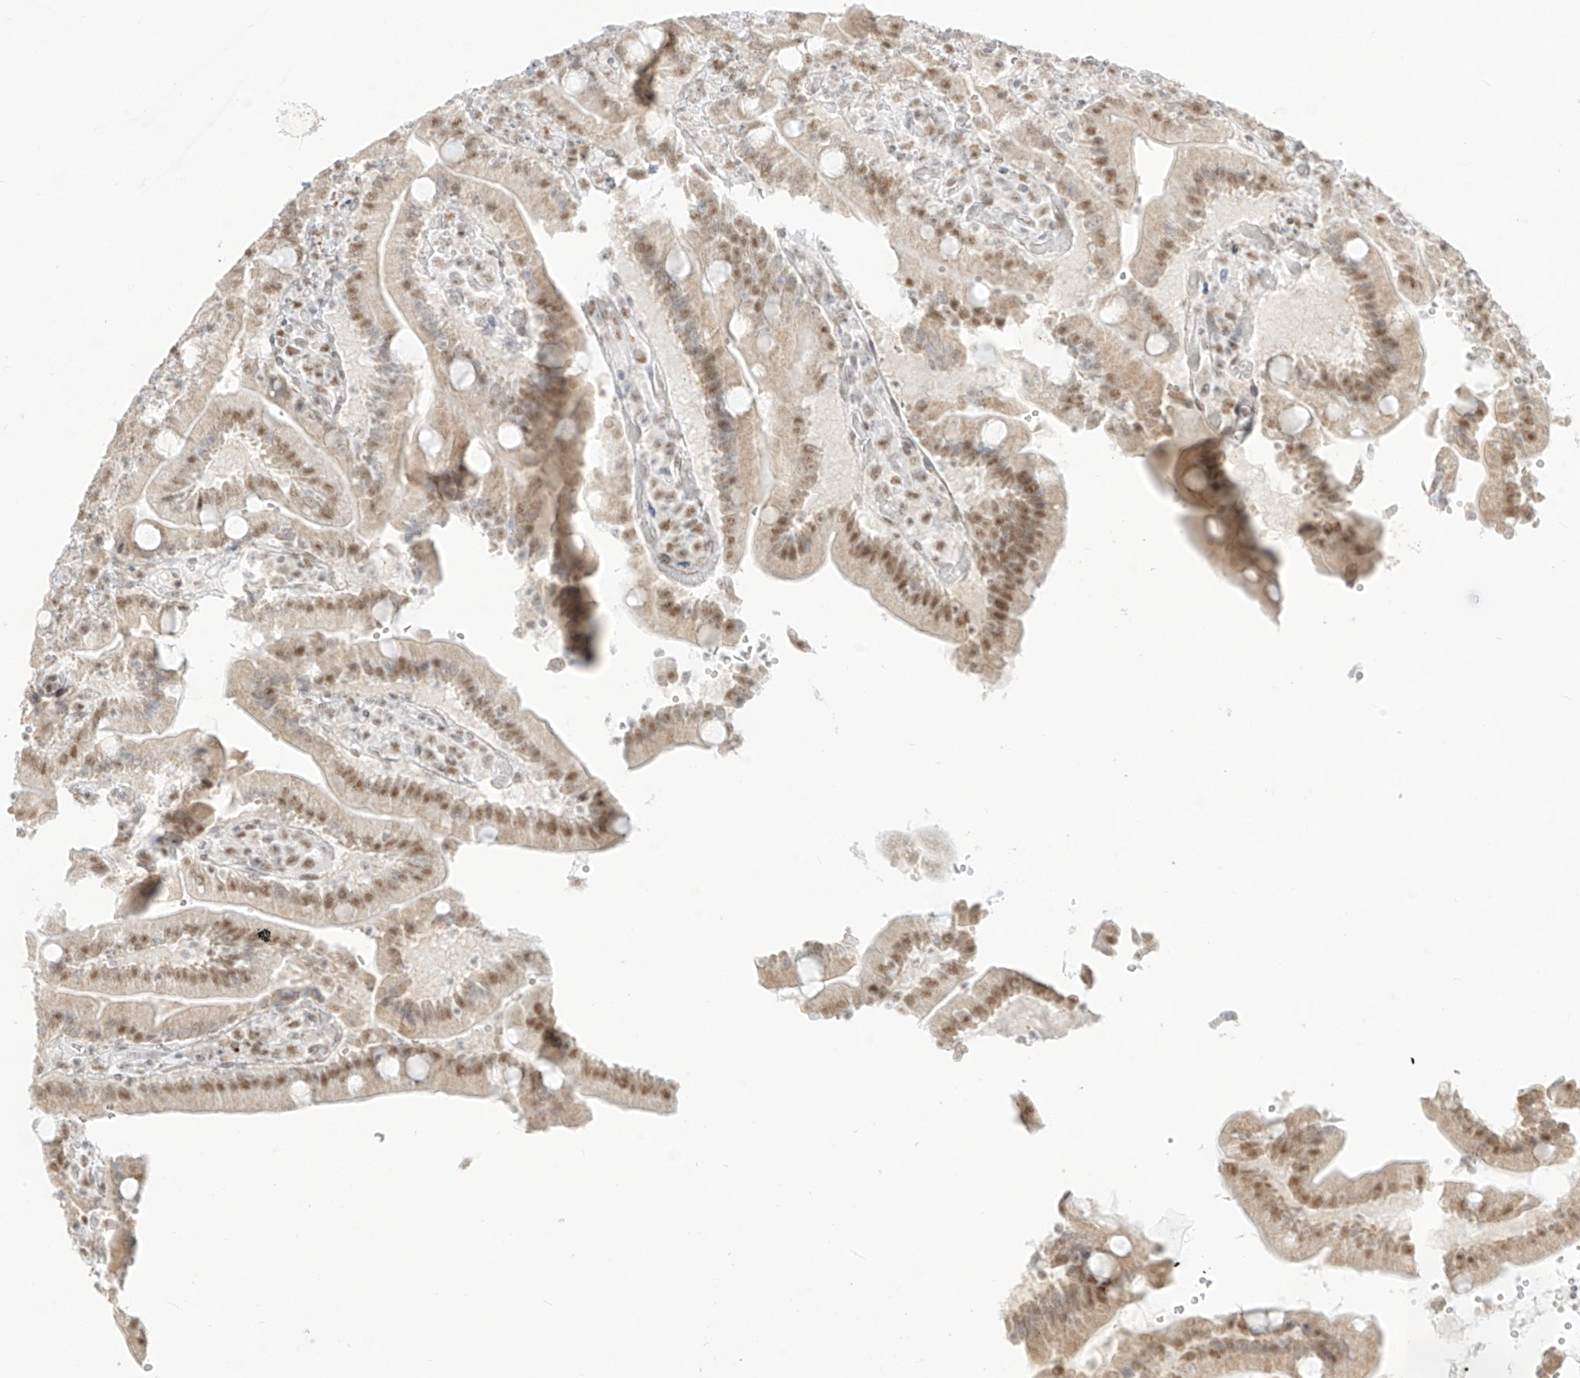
{"staining": {"intensity": "moderate", "quantity": "25%-75%", "location": "nuclear"}, "tissue": "duodenum", "cell_type": "Glandular cells", "image_type": "normal", "snomed": [{"axis": "morphology", "description": "Normal tissue, NOS"}, {"axis": "topography", "description": "Duodenum"}], "caption": "This is a photomicrograph of immunohistochemistry (IHC) staining of benign duodenum, which shows moderate positivity in the nuclear of glandular cells.", "gene": "SUPT5H", "patient": {"sex": "female", "age": 62}}